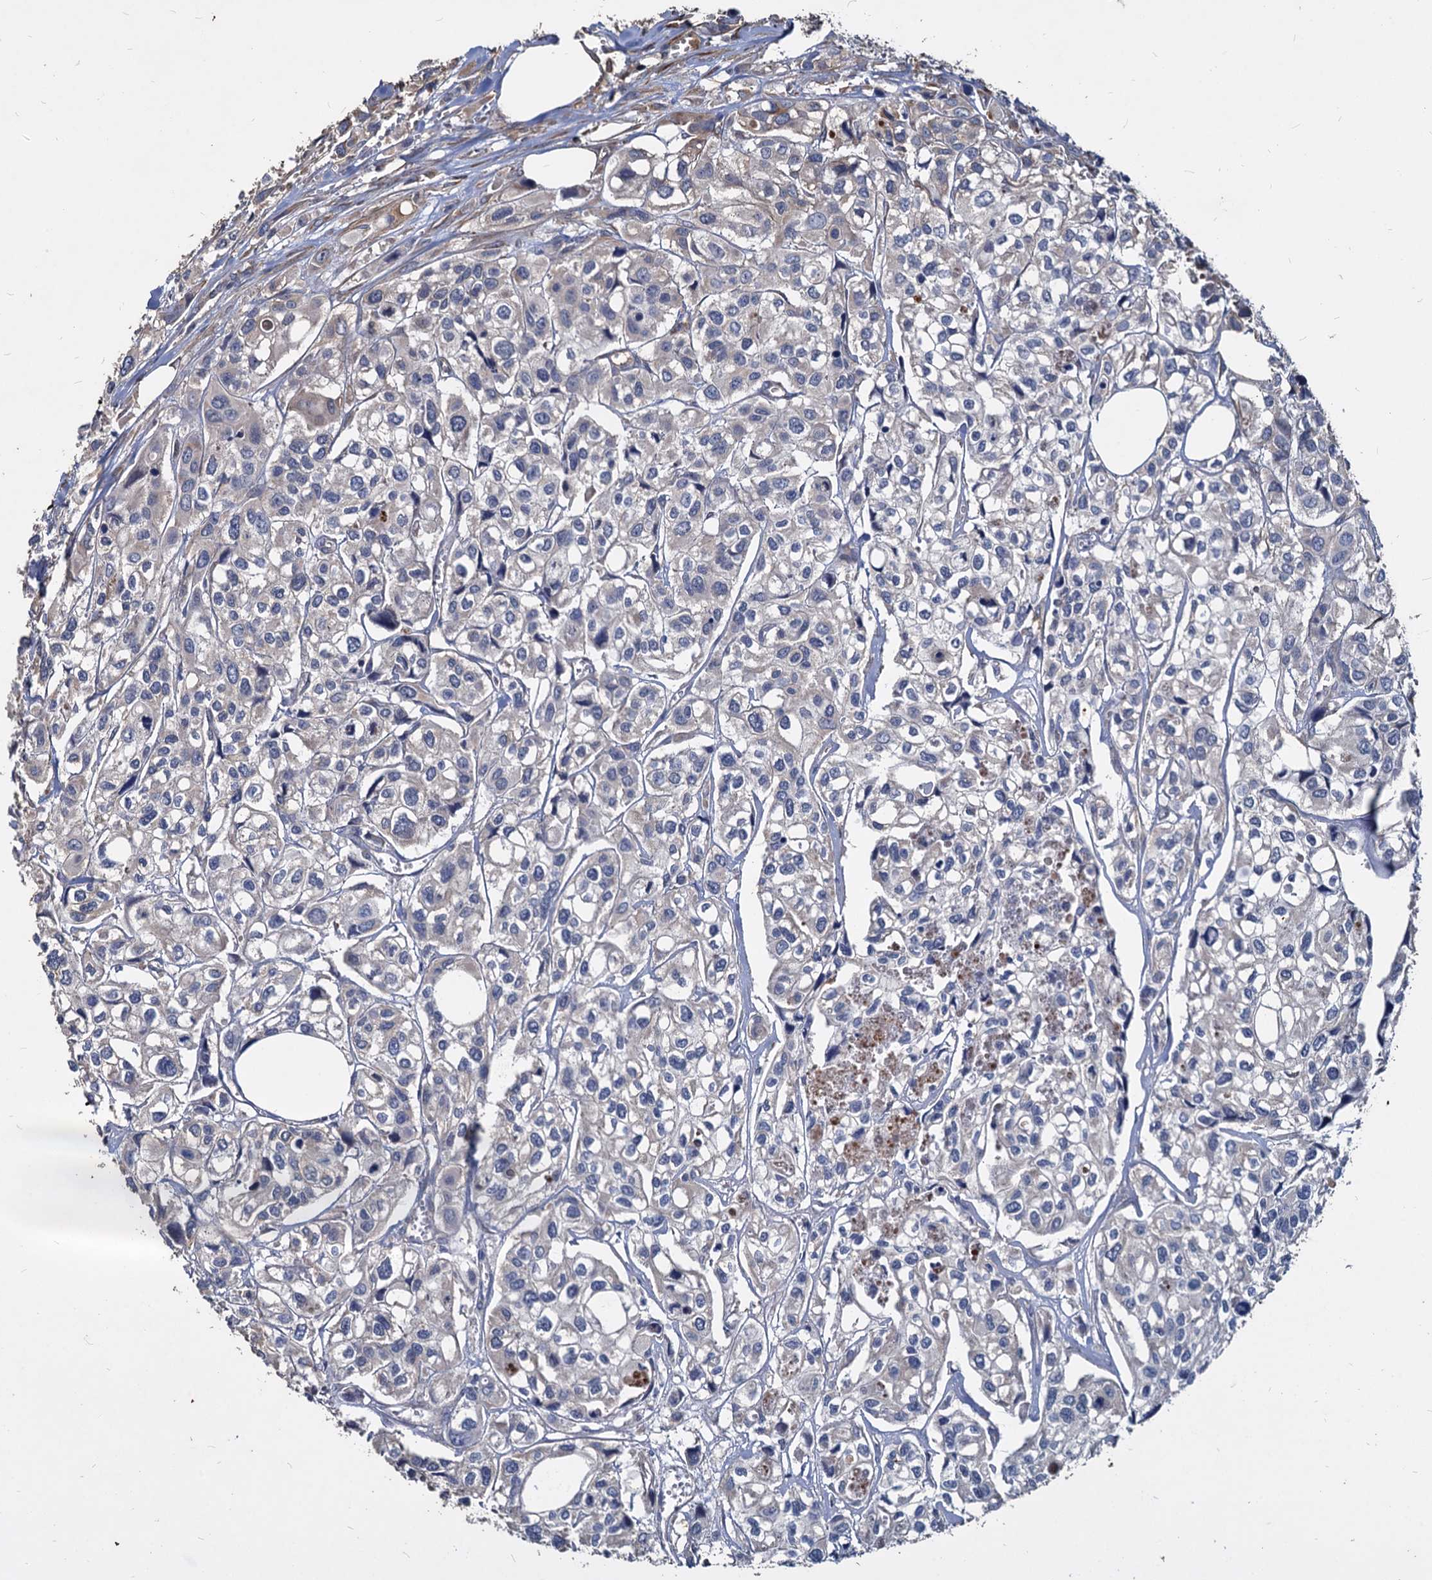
{"staining": {"intensity": "negative", "quantity": "none", "location": "none"}, "tissue": "urothelial cancer", "cell_type": "Tumor cells", "image_type": "cancer", "snomed": [{"axis": "morphology", "description": "Urothelial carcinoma, High grade"}, {"axis": "topography", "description": "Urinary bladder"}], "caption": "The photomicrograph shows no significant staining in tumor cells of urothelial cancer.", "gene": "DEPDC4", "patient": {"sex": "male", "age": 67}}